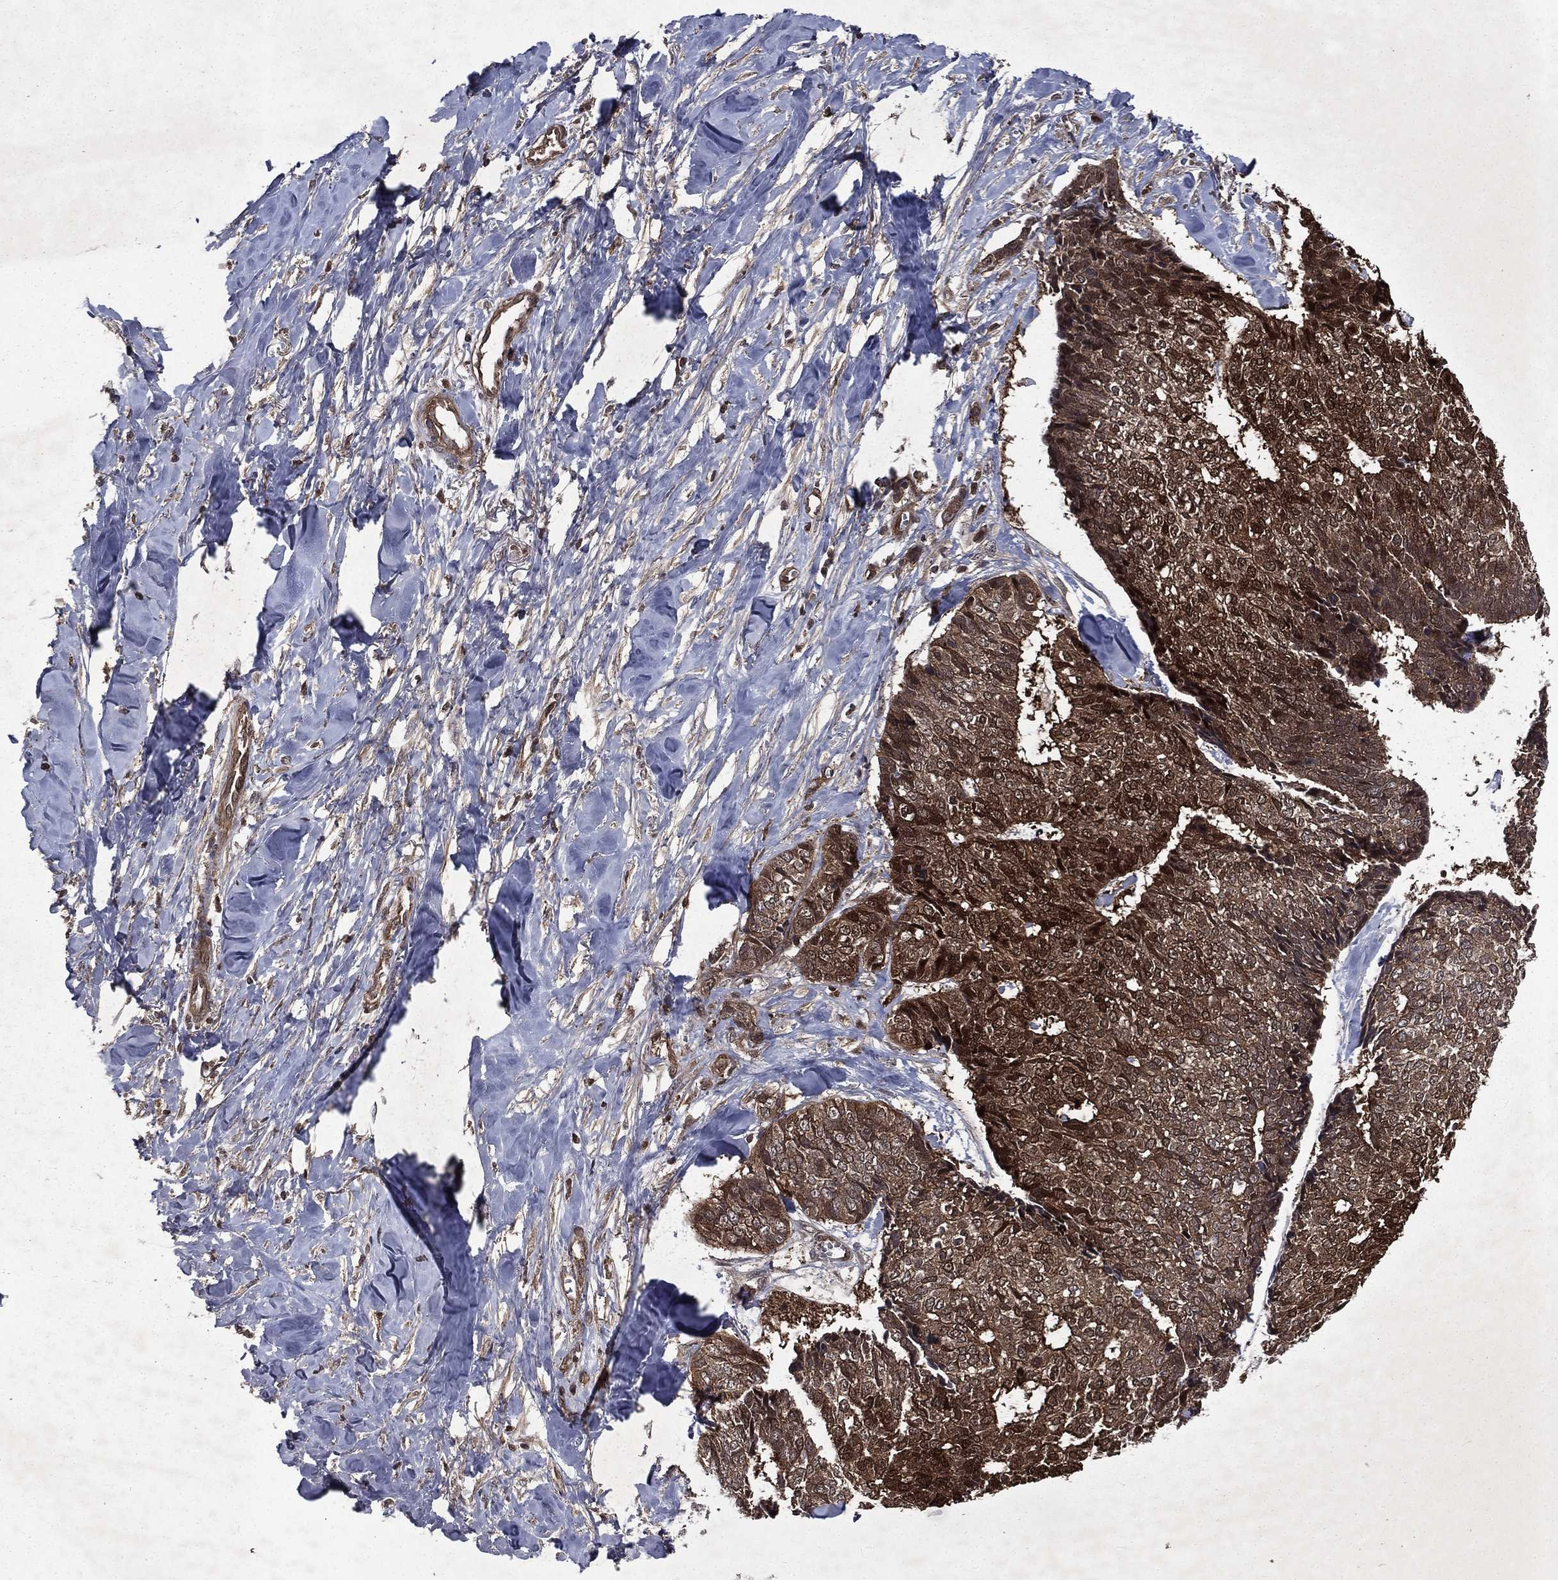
{"staining": {"intensity": "strong", "quantity": "<25%", "location": "cytoplasmic/membranous"}, "tissue": "skin cancer", "cell_type": "Tumor cells", "image_type": "cancer", "snomed": [{"axis": "morphology", "description": "Basal cell carcinoma"}, {"axis": "topography", "description": "Skin"}], "caption": "Immunohistochemical staining of human skin basal cell carcinoma reveals medium levels of strong cytoplasmic/membranous positivity in approximately <25% of tumor cells.", "gene": "FGD1", "patient": {"sex": "male", "age": 86}}